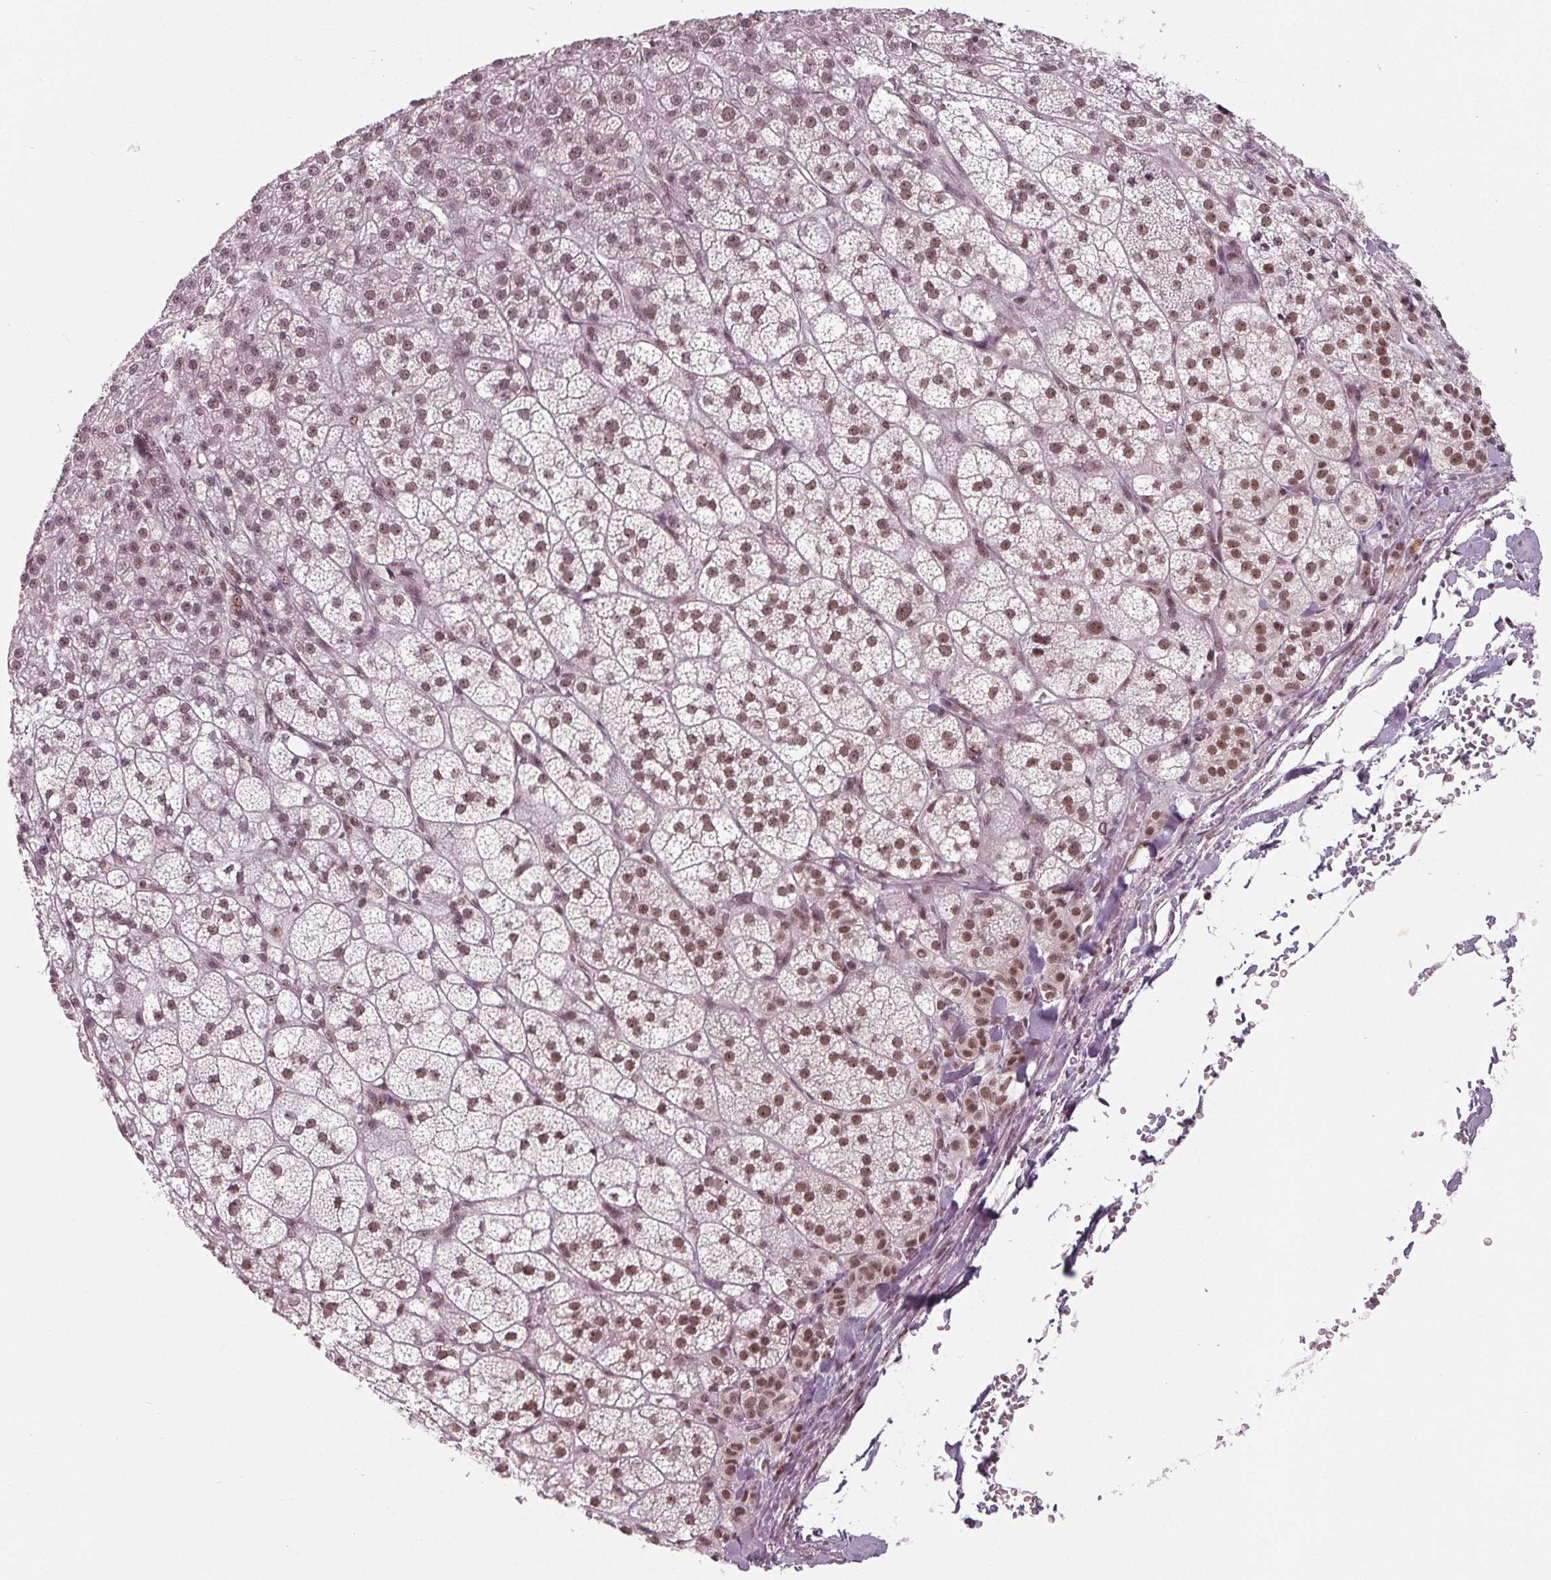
{"staining": {"intensity": "moderate", "quantity": ">75%", "location": "nuclear"}, "tissue": "adrenal gland", "cell_type": "Glandular cells", "image_type": "normal", "snomed": [{"axis": "morphology", "description": "Normal tissue, NOS"}, {"axis": "topography", "description": "Adrenal gland"}], "caption": "Benign adrenal gland shows moderate nuclear expression in about >75% of glandular cells.", "gene": "DDX41", "patient": {"sex": "female", "age": 60}}